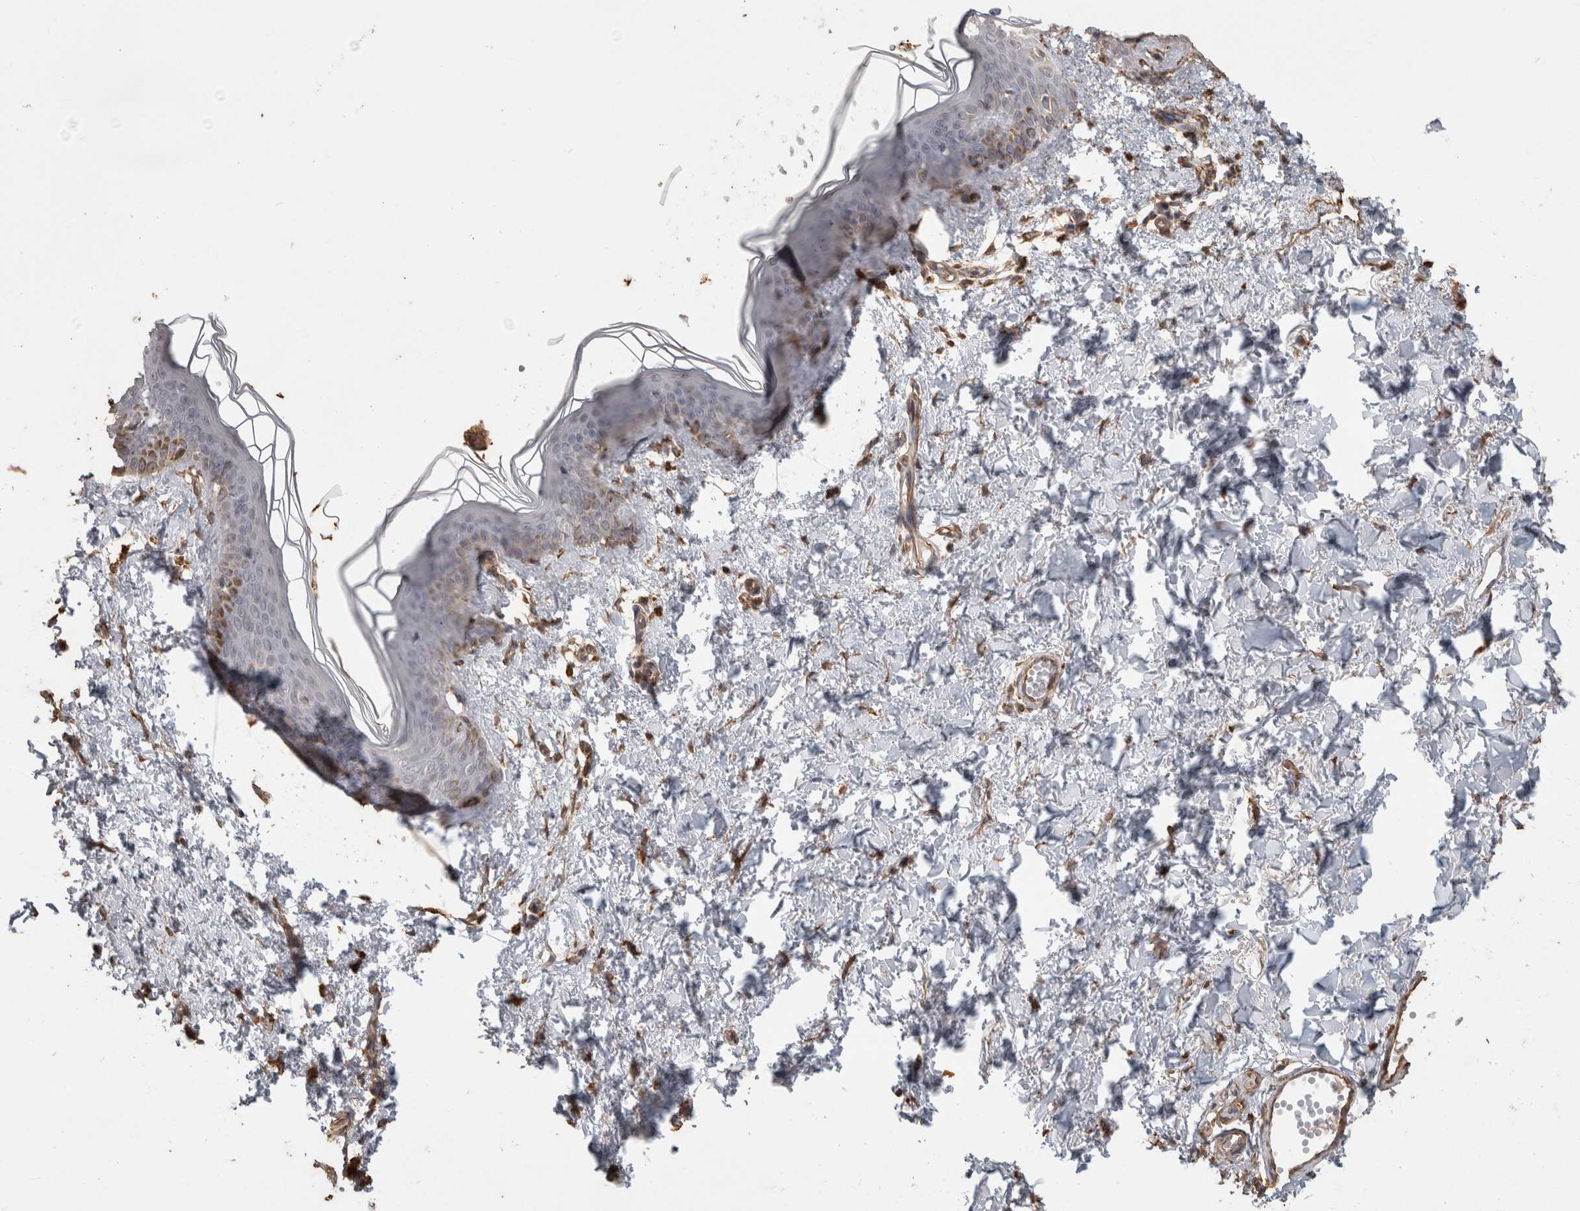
{"staining": {"intensity": "moderate", "quantity": ">75%", "location": "cytoplasmic/membranous"}, "tissue": "skin", "cell_type": "Fibroblasts", "image_type": "normal", "snomed": [{"axis": "morphology", "description": "Normal tissue, NOS"}, {"axis": "topography", "description": "Skin"}], "caption": "Immunohistochemistry (IHC) (DAB (3,3'-diaminobenzidine)) staining of benign human skin shows moderate cytoplasmic/membranous protein expression in about >75% of fibroblasts.", "gene": "REPS2", "patient": {"sex": "female", "age": 46}}